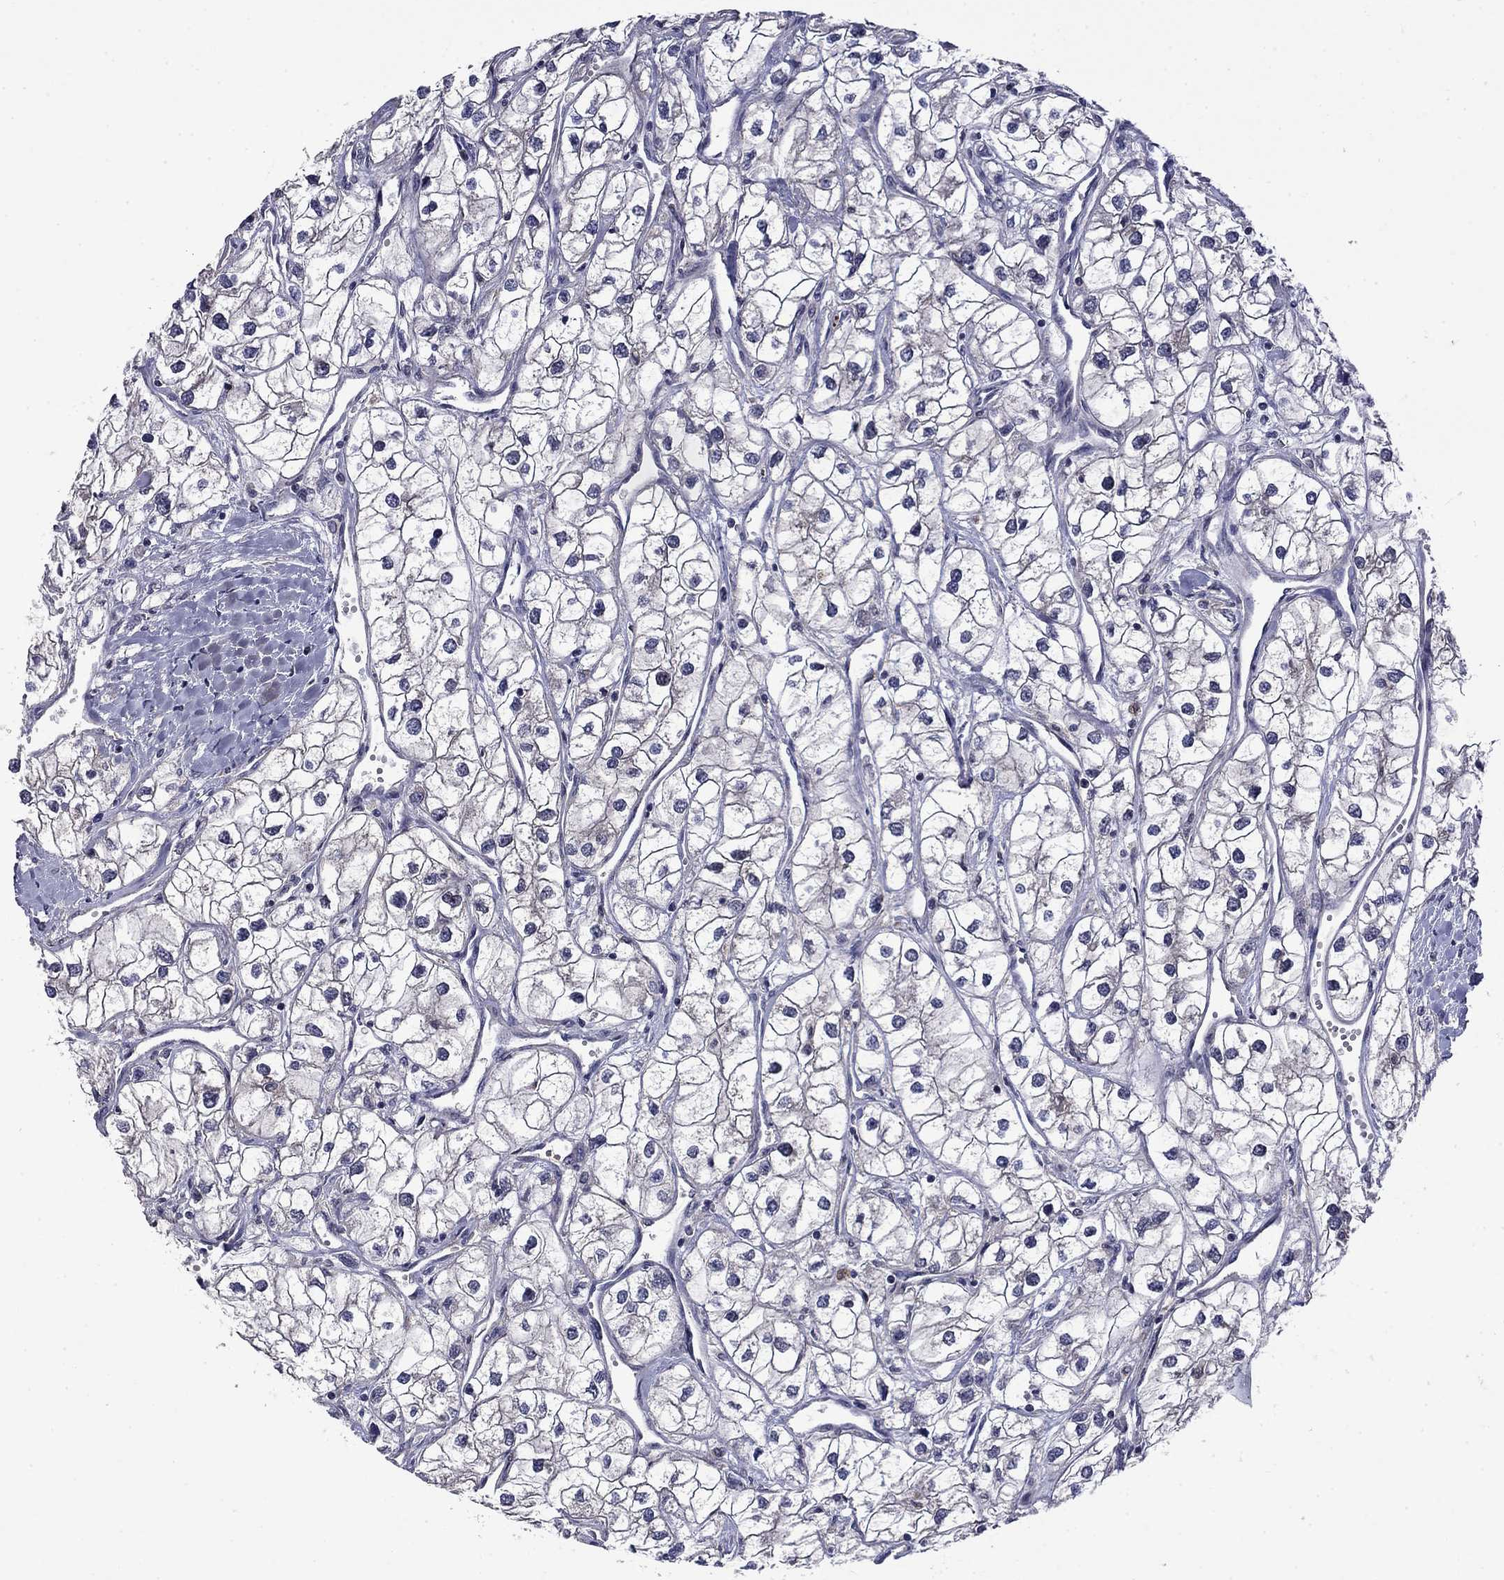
{"staining": {"intensity": "negative", "quantity": "none", "location": "none"}, "tissue": "renal cancer", "cell_type": "Tumor cells", "image_type": "cancer", "snomed": [{"axis": "morphology", "description": "Adenocarcinoma, NOS"}, {"axis": "topography", "description": "Kidney"}], "caption": "A high-resolution image shows IHC staining of adenocarcinoma (renal), which demonstrates no significant staining in tumor cells.", "gene": "TPMT", "patient": {"sex": "male", "age": 59}}